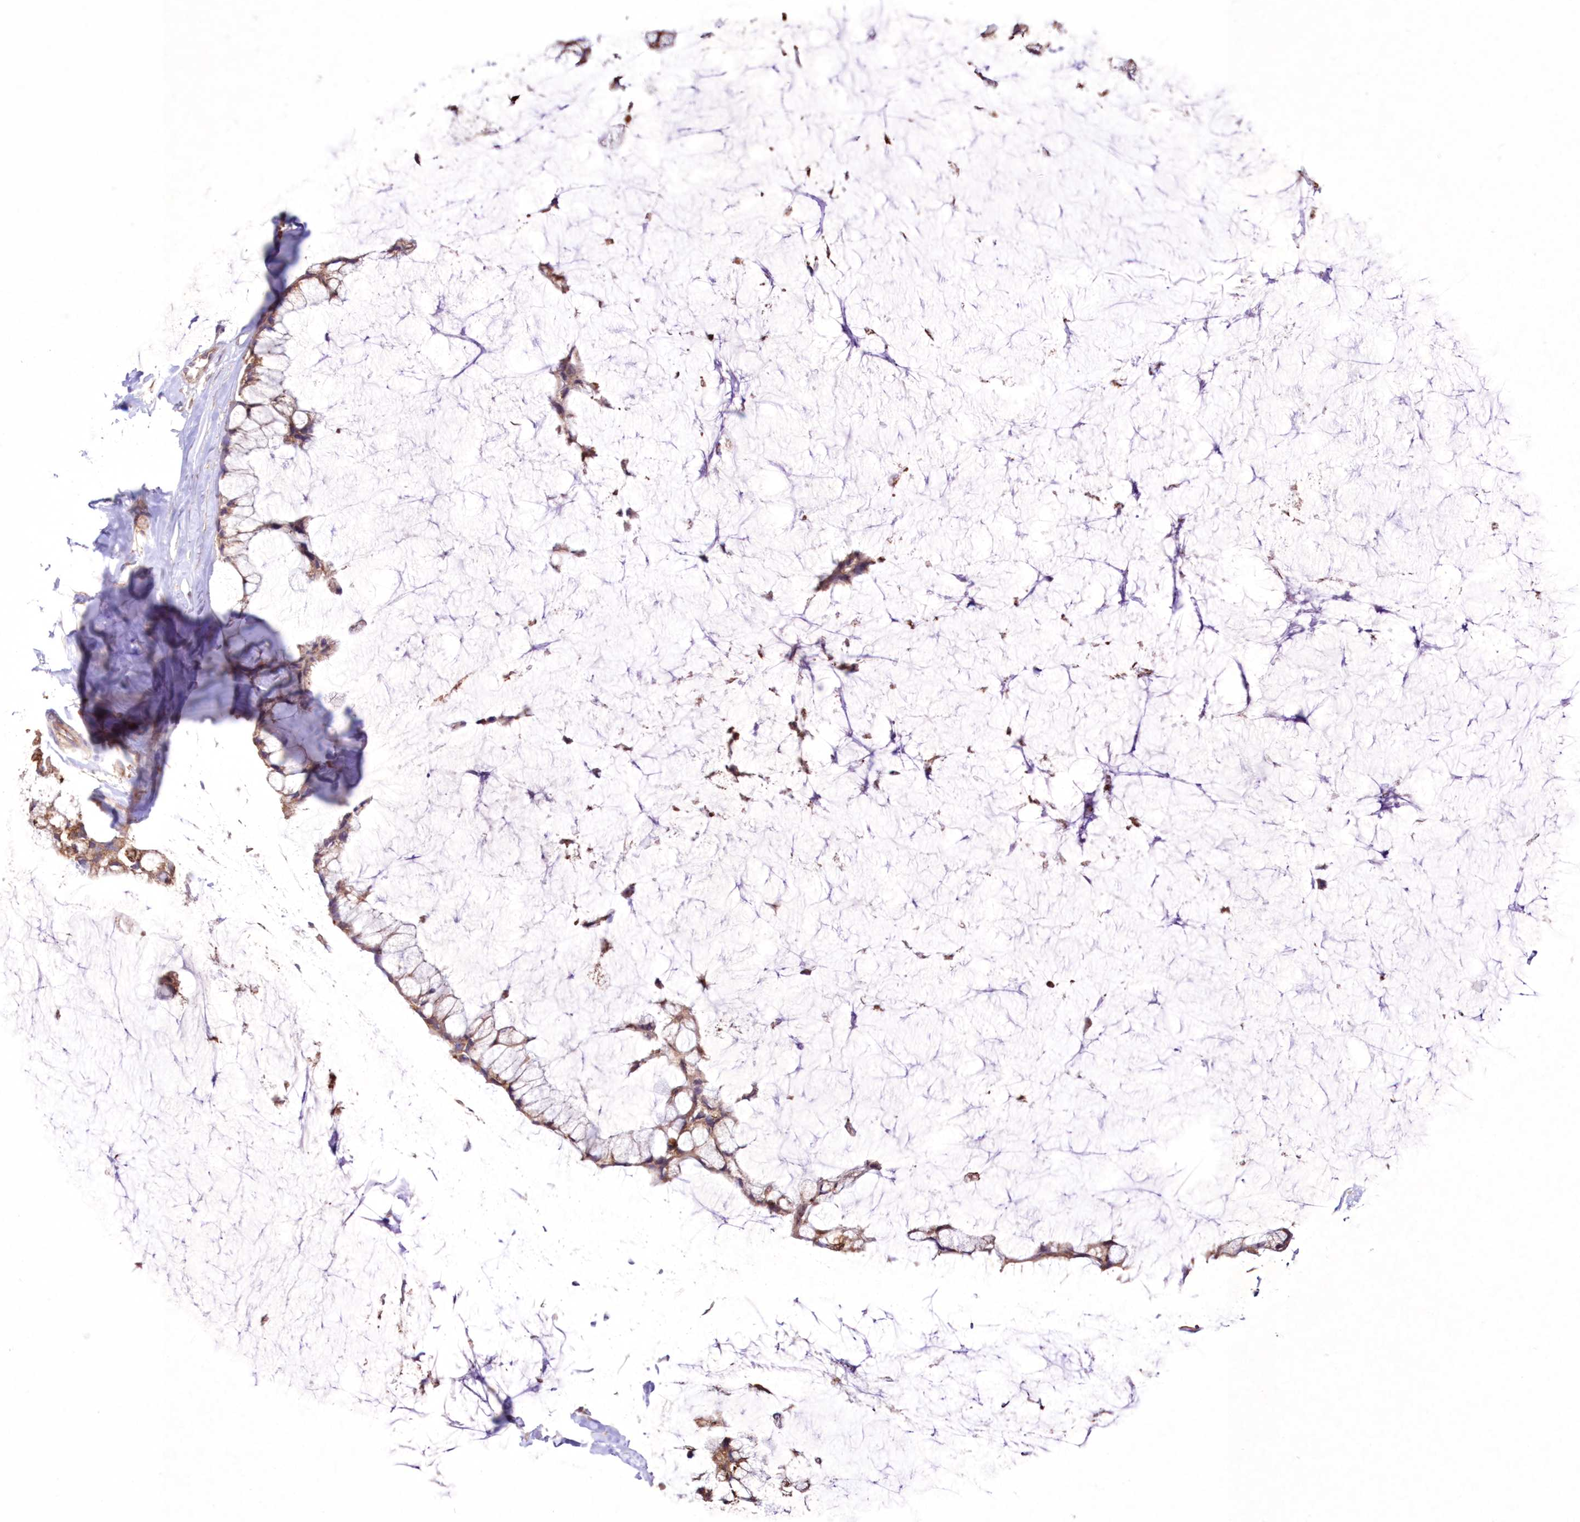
{"staining": {"intensity": "moderate", "quantity": ">75%", "location": "cytoplasmic/membranous"}, "tissue": "ovarian cancer", "cell_type": "Tumor cells", "image_type": "cancer", "snomed": [{"axis": "morphology", "description": "Cystadenocarcinoma, mucinous, NOS"}, {"axis": "topography", "description": "Ovary"}], "caption": "Mucinous cystadenocarcinoma (ovarian) tissue reveals moderate cytoplasmic/membranous staining in approximately >75% of tumor cells, visualized by immunohistochemistry.", "gene": "FCHO2", "patient": {"sex": "female", "age": 39}}